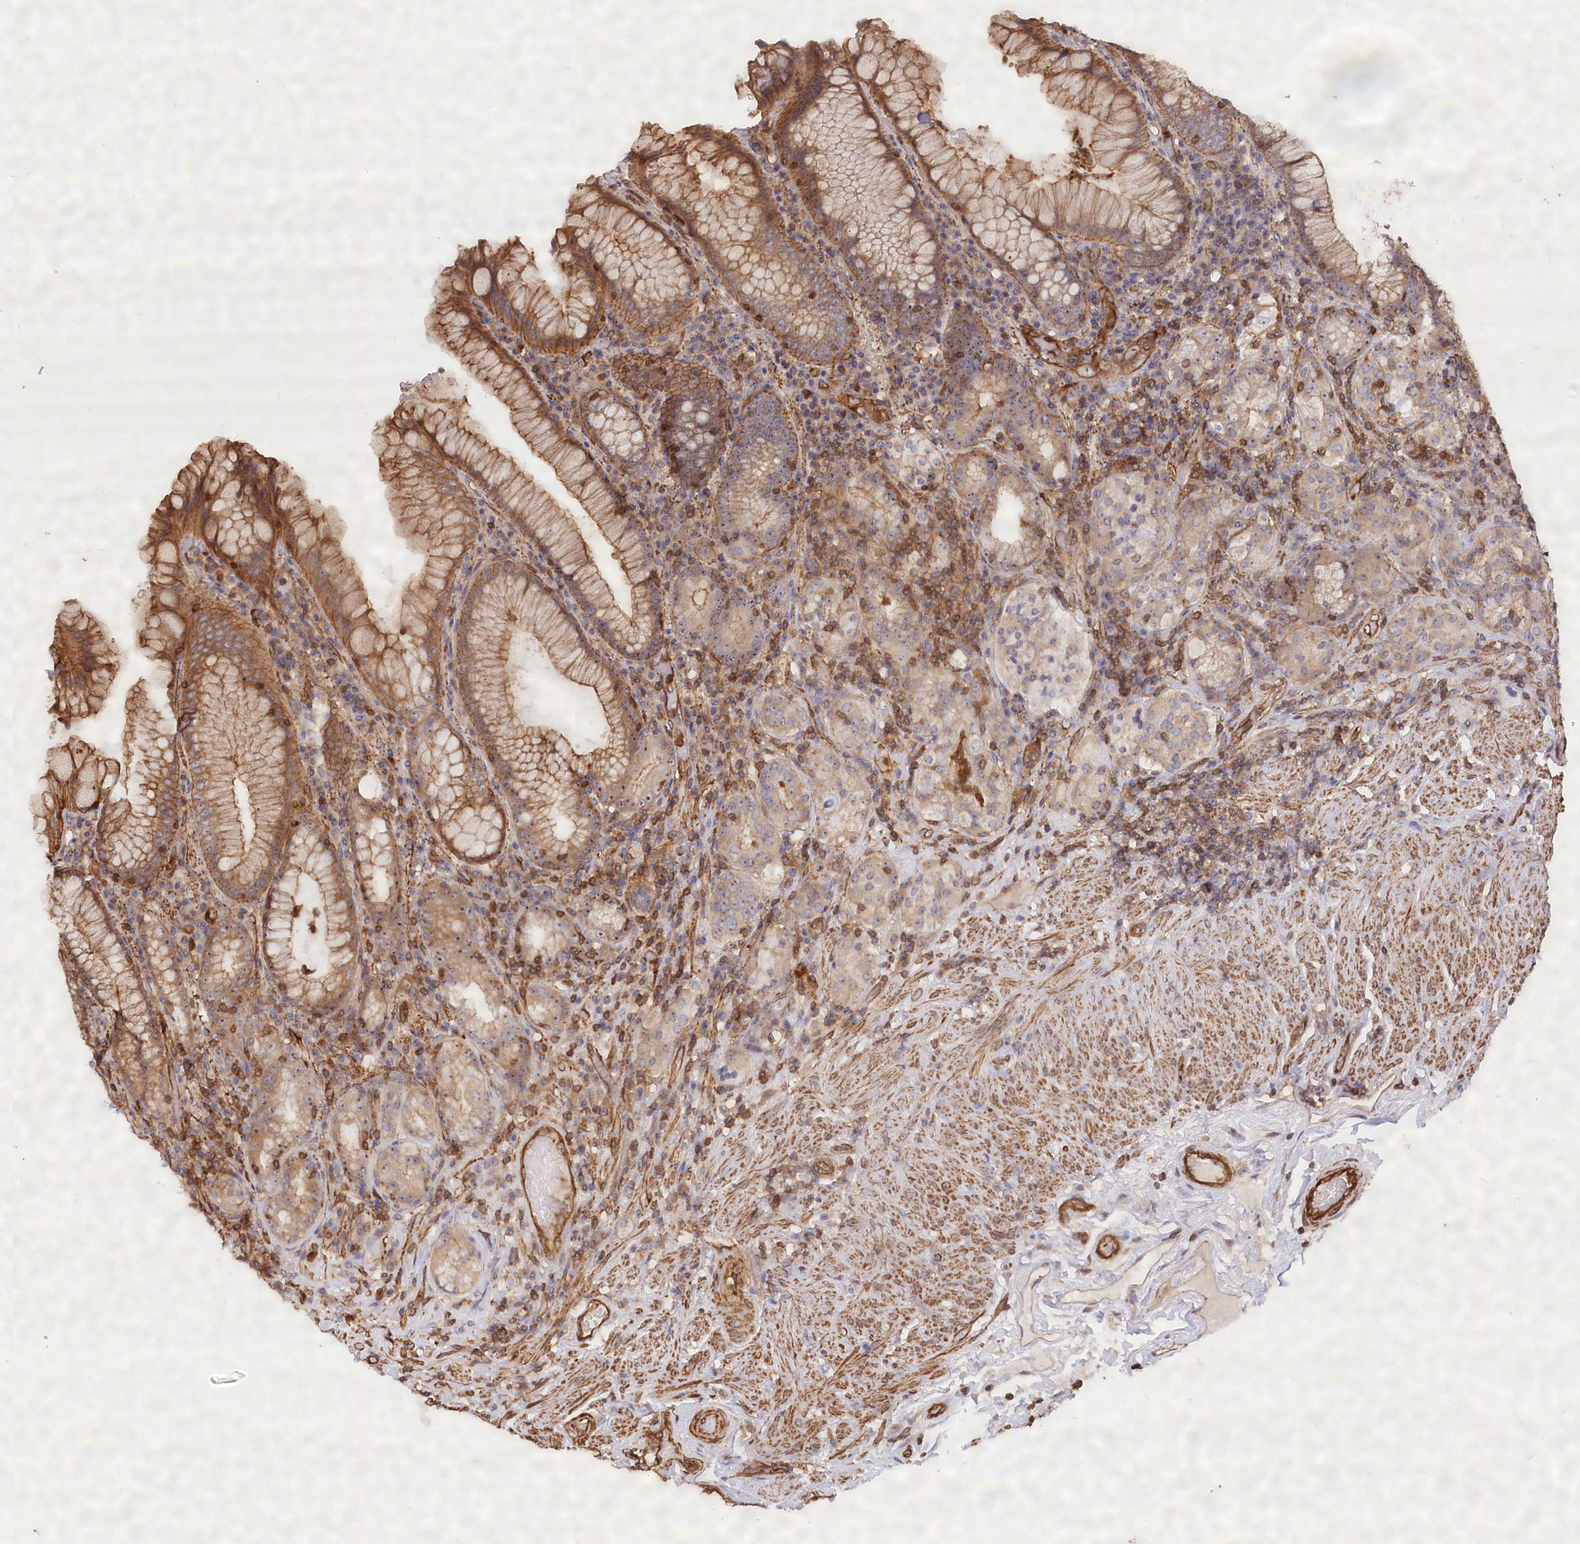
{"staining": {"intensity": "moderate", "quantity": "25%-75%", "location": "cytoplasmic/membranous"}, "tissue": "stomach", "cell_type": "Glandular cells", "image_type": "normal", "snomed": [{"axis": "morphology", "description": "Normal tissue, NOS"}, {"axis": "topography", "description": "Stomach, upper"}, {"axis": "topography", "description": "Stomach, lower"}], "caption": "This histopathology image displays immunohistochemistry (IHC) staining of unremarkable stomach, with medium moderate cytoplasmic/membranous staining in approximately 25%-75% of glandular cells.", "gene": "WDR36", "patient": {"sex": "female", "age": 76}}